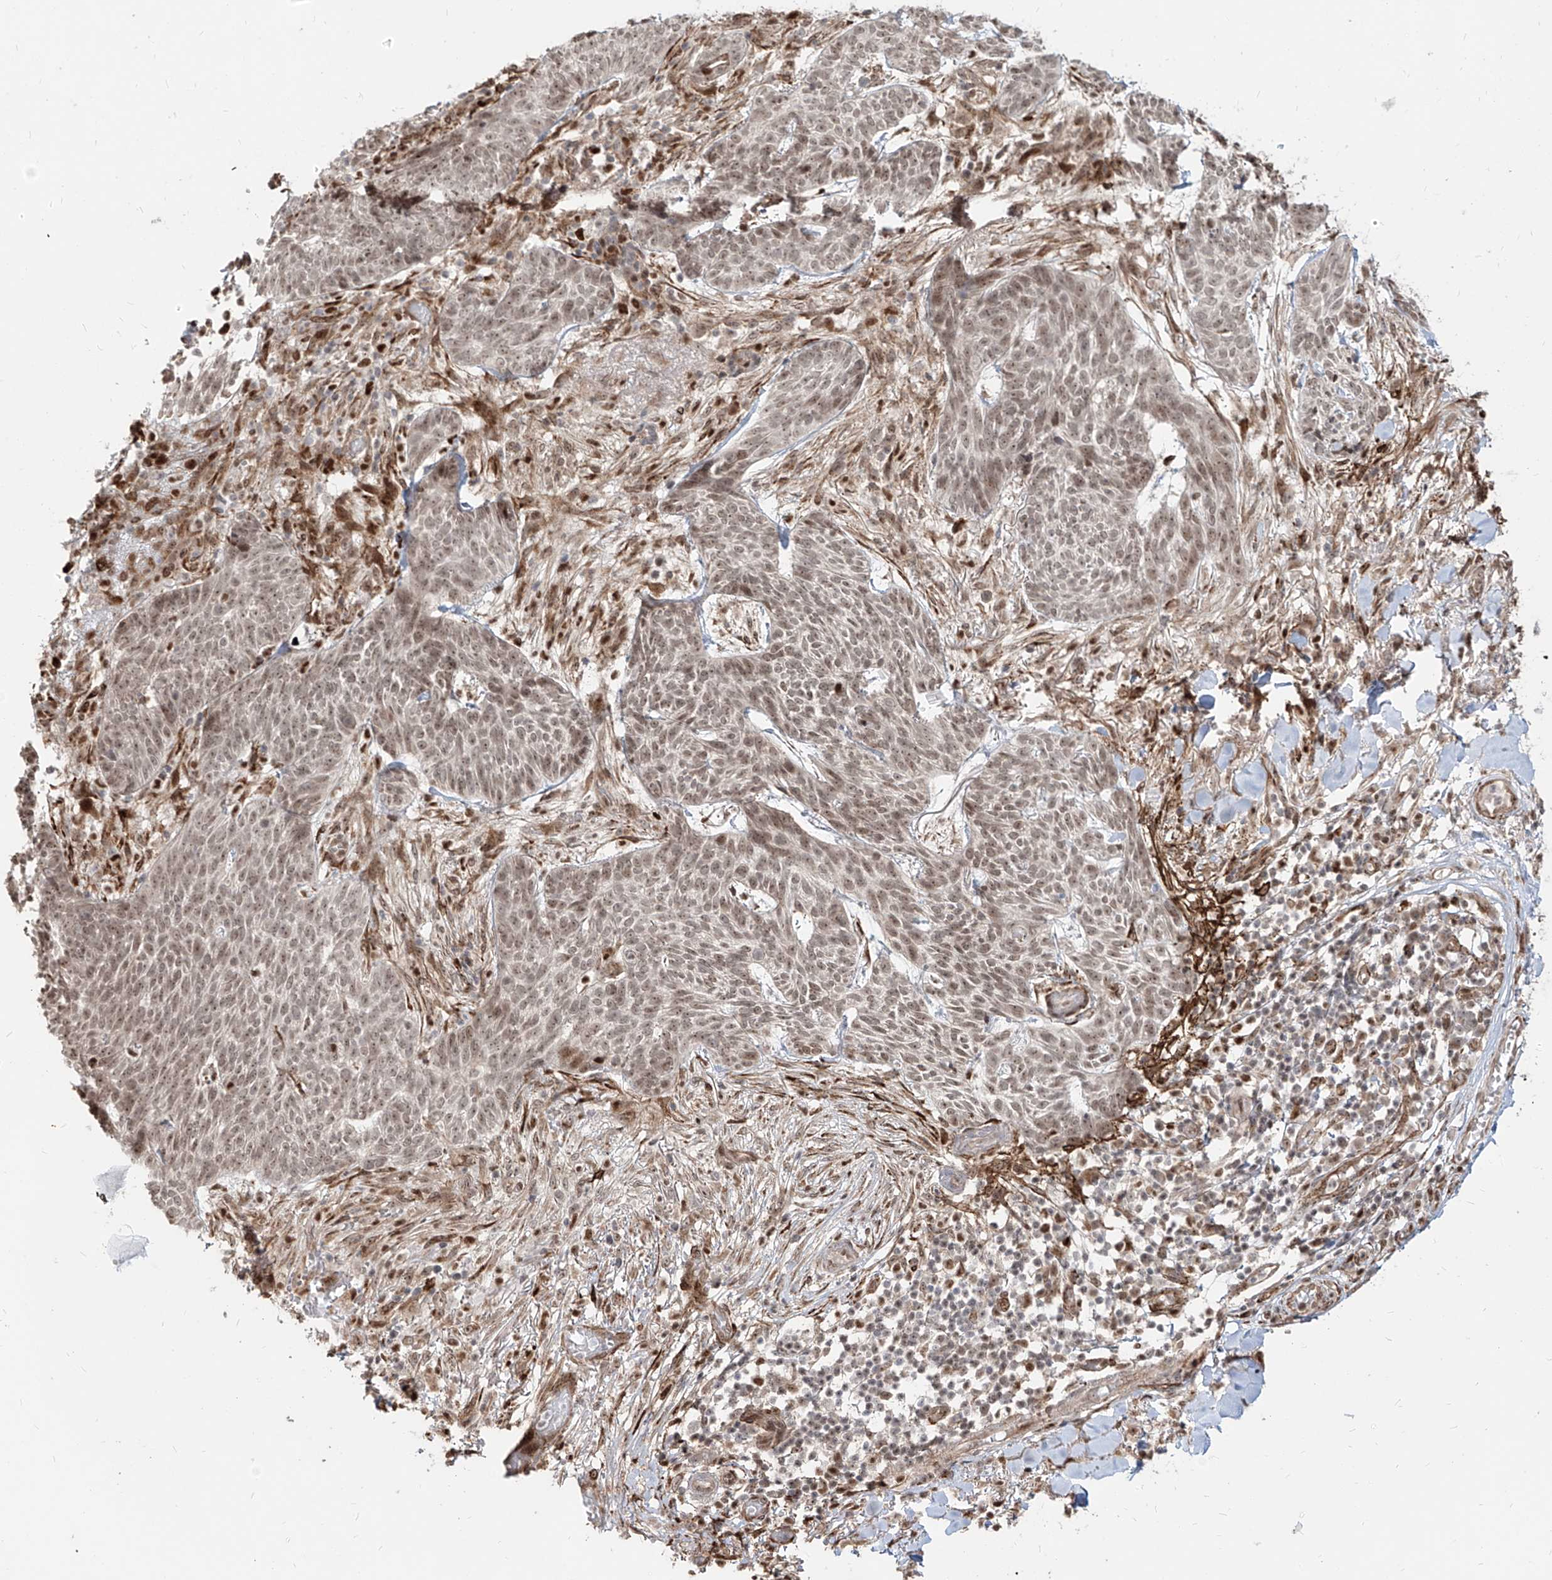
{"staining": {"intensity": "weak", "quantity": ">75%", "location": "nuclear"}, "tissue": "skin cancer", "cell_type": "Tumor cells", "image_type": "cancer", "snomed": [{"axis": "morphology", "description": "Normal tissue, NOS"}, {"axis": "morphology", "description": "Basal cell carcinoma"}, {"axis": "topography", "description": "Skin"}], "caption": "Immunohistochemistry (IHC) histopathology image of neoplastic tissue: skin cancer (basal cell carcinoma) stained using IHC reveals low levels of weak protein expression localized specifically in the nuclear of tumor cells, appearing as a nuclear brown color.", "gene": "ZNF710", "patient": {"sex": "male", "age": 64}}